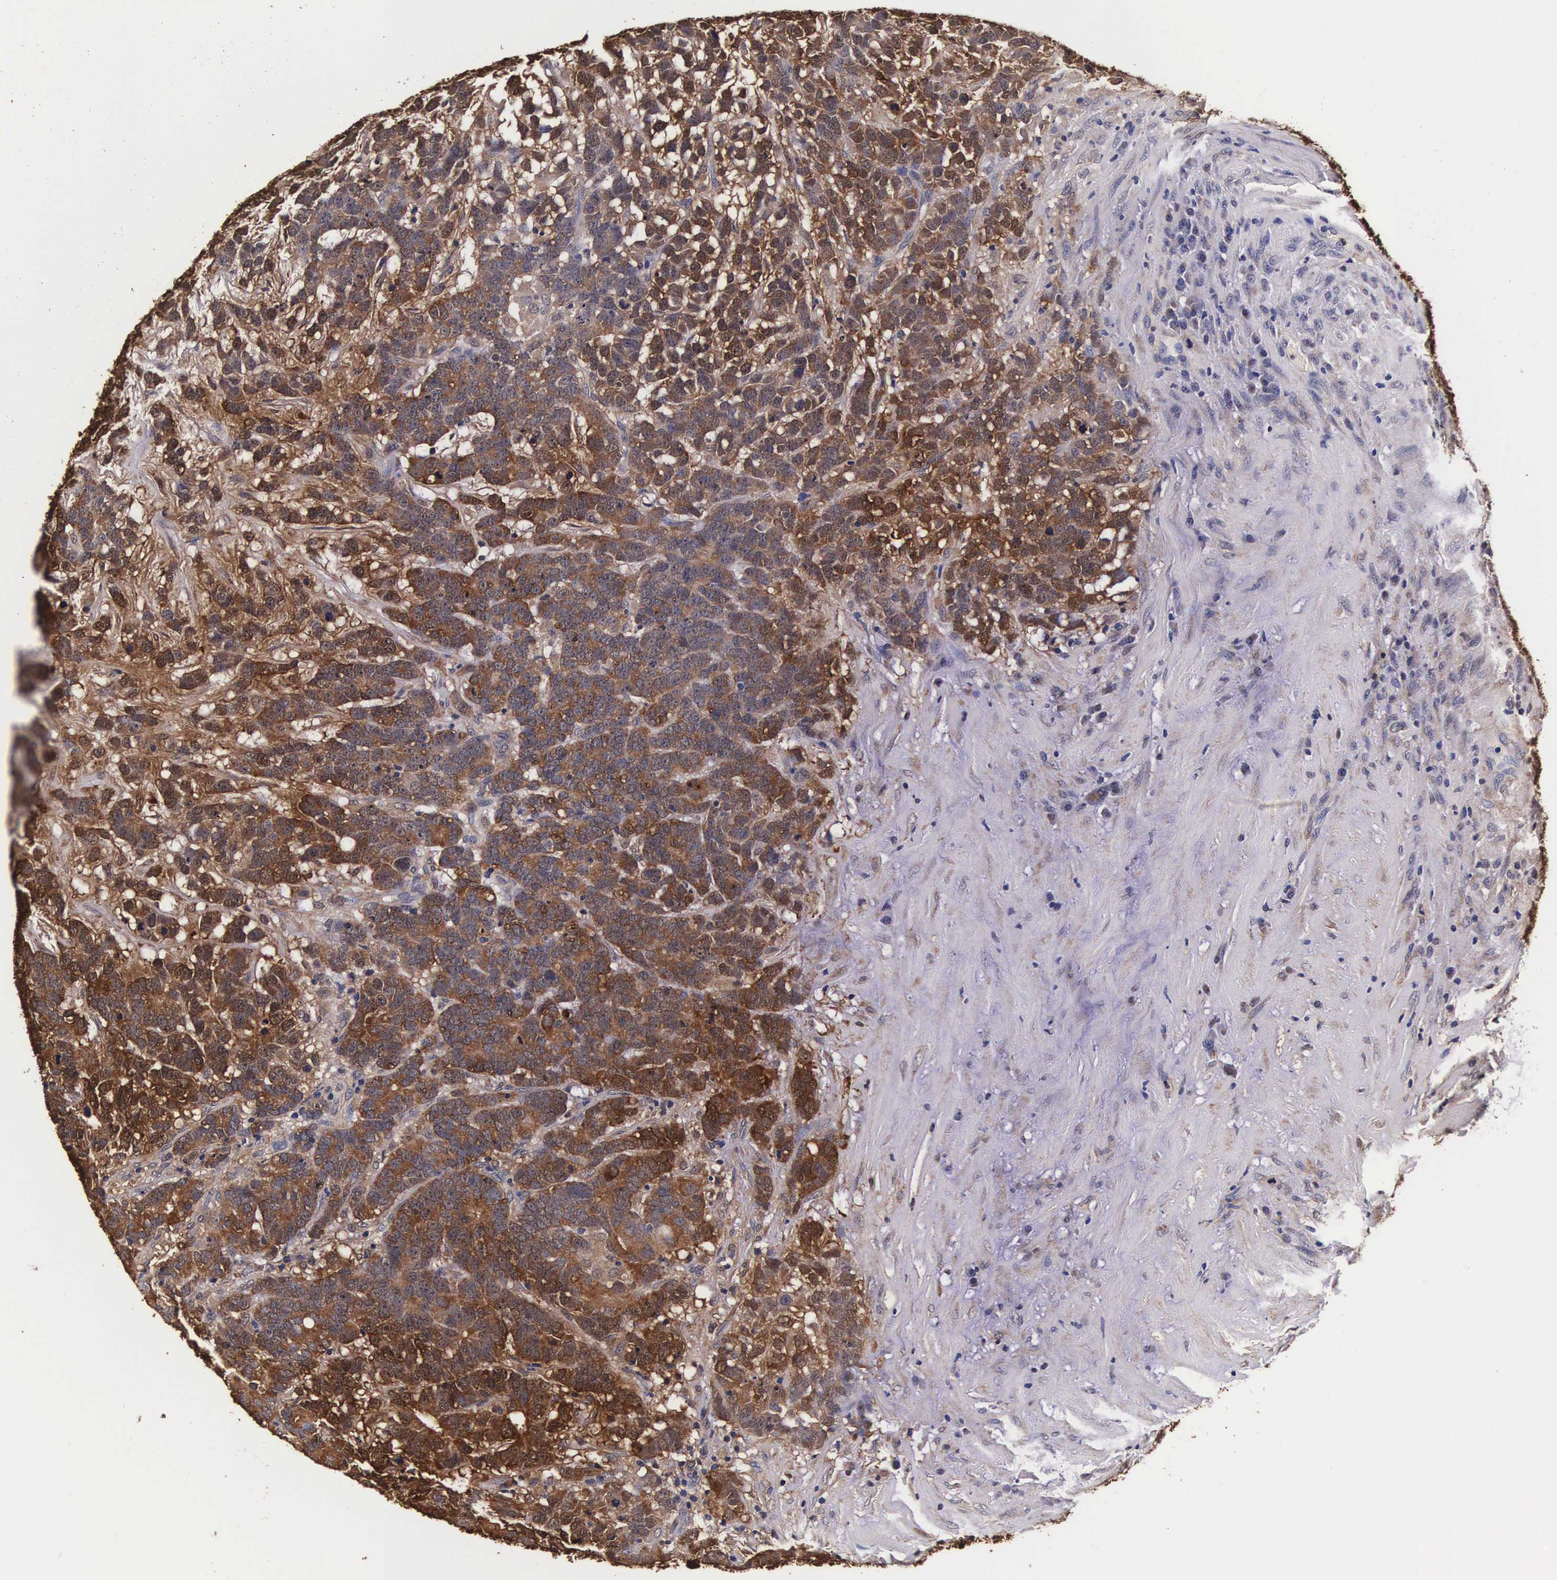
{"staining": {"intensity": "strong", "quantity": ">75%", "location": "cytoplasmic/membranous,nuclear"}, "tissue": "testis cancer", "cell_type": "Tumor cells", "image_type": "cancer", "snomed": [{"axis": "morphology", "description": "Carcinoma, Embryonal, NOS"}, {"axis": "topography", "description": "Testis"}], "caption": "The micrograph demonstrates a brown stain indicating the presence of a protein in the cytoplasmic/membranous and nuclear of tumor cells in testis cancer. Using DAB (3,3'-diaminobenzidine) (brown) and hematoxylin (blue) stains, captured at high magnification using brightfield microscopy.", "gene": "TECPR2", "patient": {"sex": "male", "age": 26}}